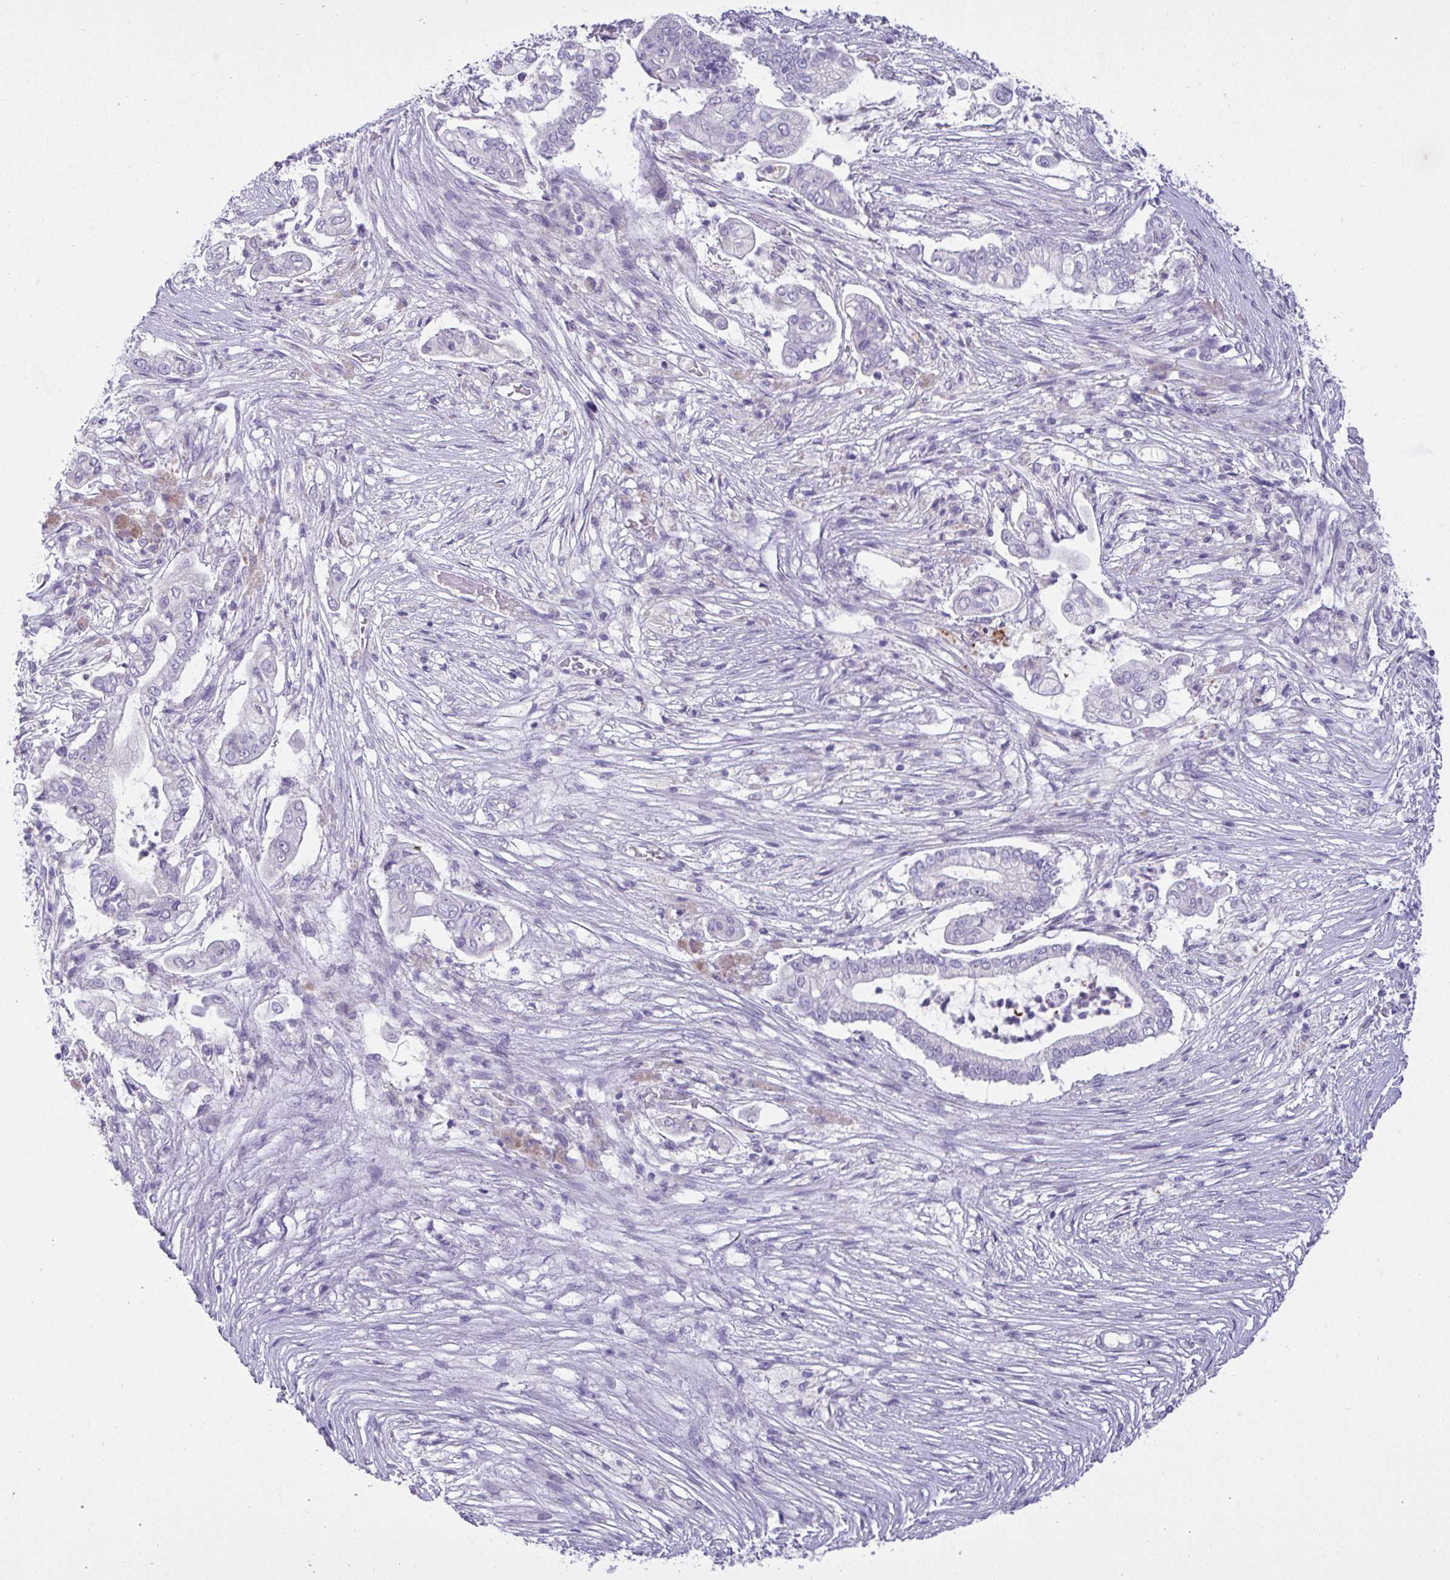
{"staining": {"intensity": "negative", "quantity": "none", "location": "none"}, "tissue": "pancreatic cancer", "cell_type": "Tumor cells", "image_type": "cancer", "snomed": [{"axis": "morphology", "description": "Adenocarcinoma, NOS"}, {"axis": "topography", "description": "Pancreas"}], "caption": "DAB (3,3'-diaminobenzidine) immunohistochemical staining of pancreatic cancer (adenocarcinoma) shows no significant expression in tumor cells.", "gene": "C4orf33", "patient": {"sex": "female", "age": 69}}